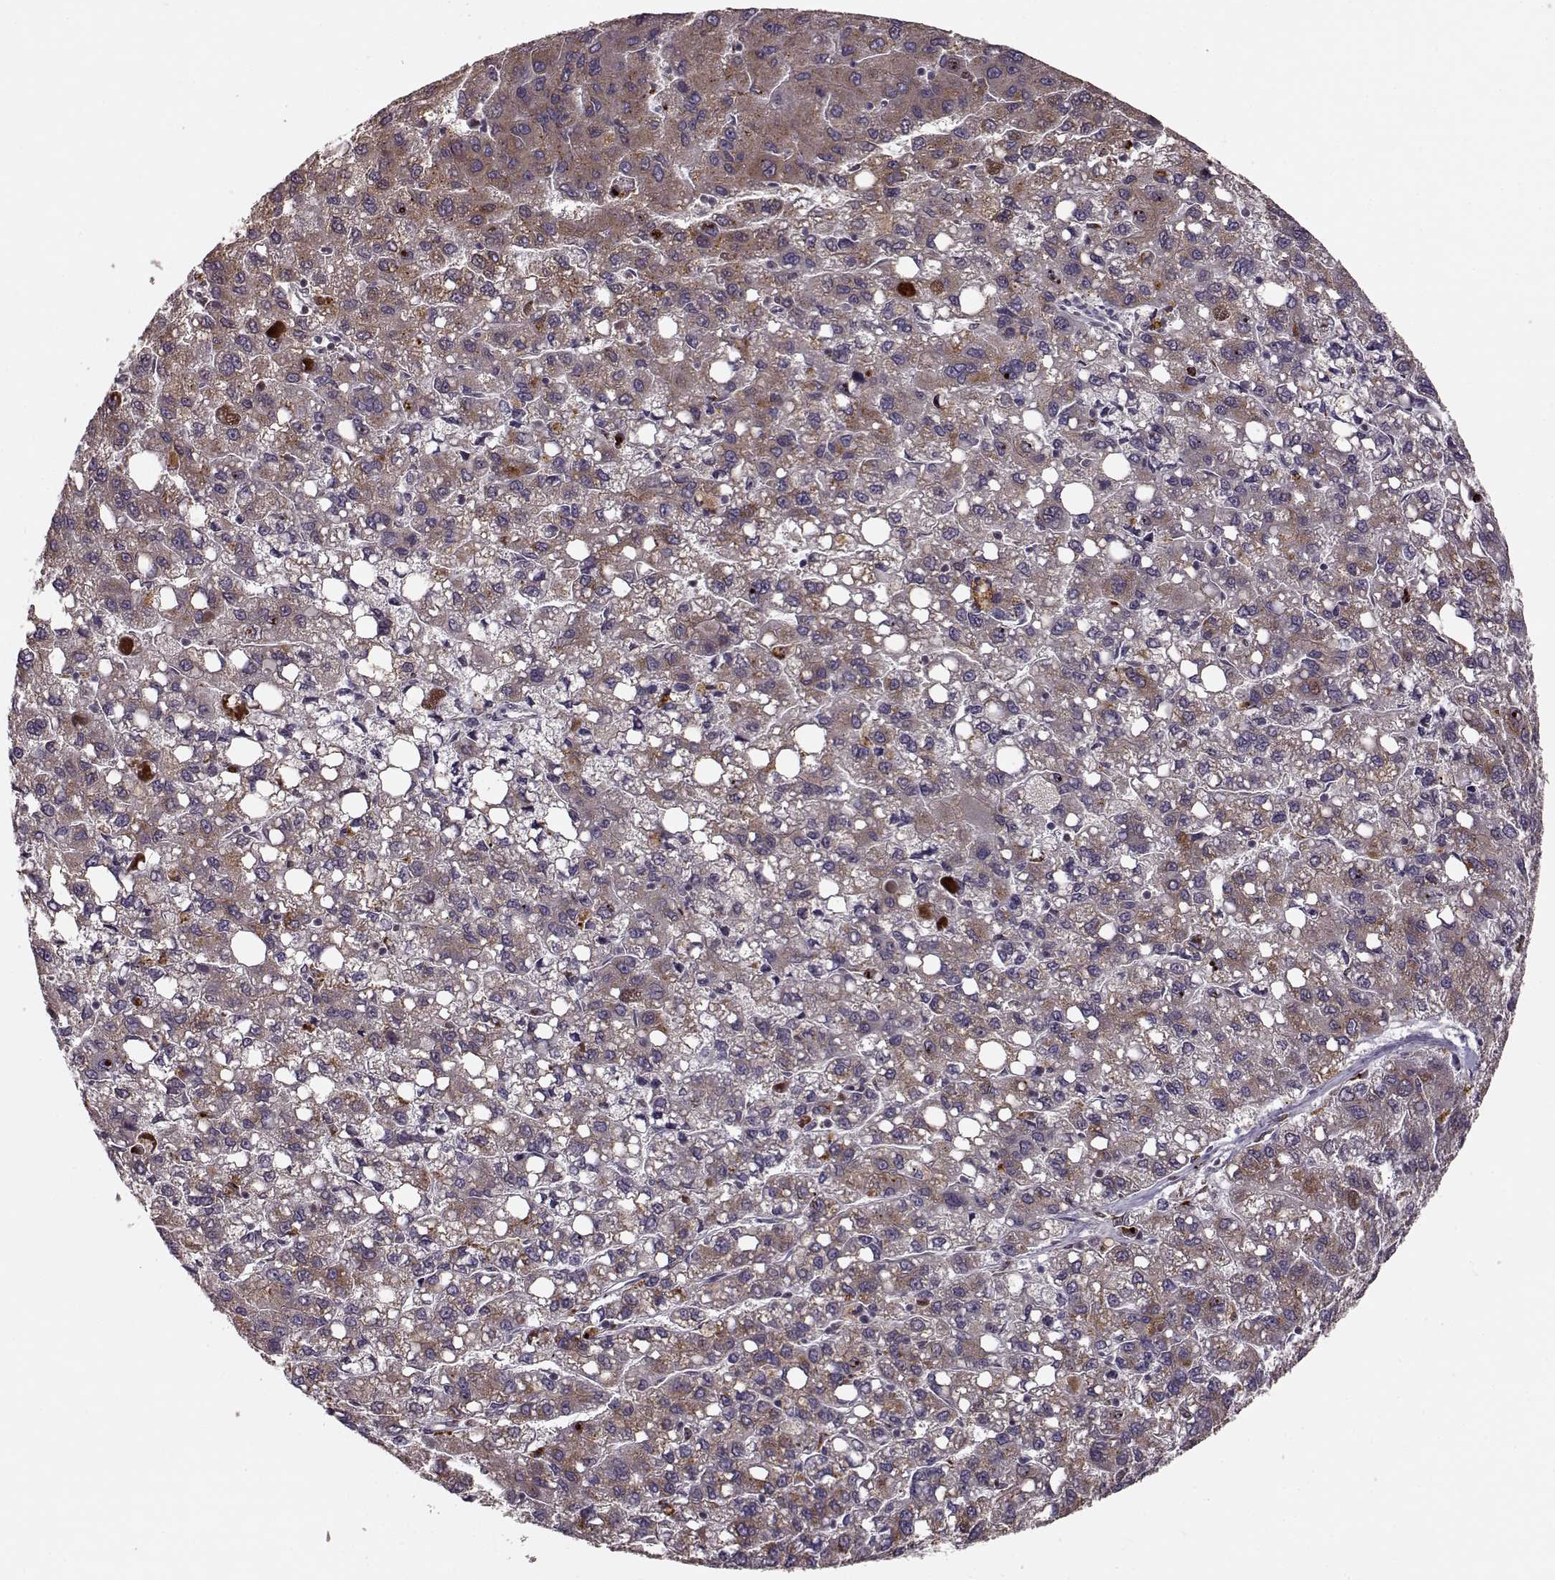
{"staining": {"intensity": "moderate", "quantity": "25%-75%", "location": "cytoplasmic/membranous"}, "tissue": "liver cancer", "cell_type": "Tumor cells", "image_type": "cancer", "snomed": [{"axis": "morphology", "description": "Carcinoma, Hepatocellular, NOS"}, {"axis": "topography", "description": "Liver"}], "caption": "The histopathology image exhibits a brown stain indicating the presence of a protein in the cytoplasmic/membranous of tumor cells in hepatocellular carcinoma (liver).", "gene": "YIPF5", "patient": {"sex": "female", "age": 82}}